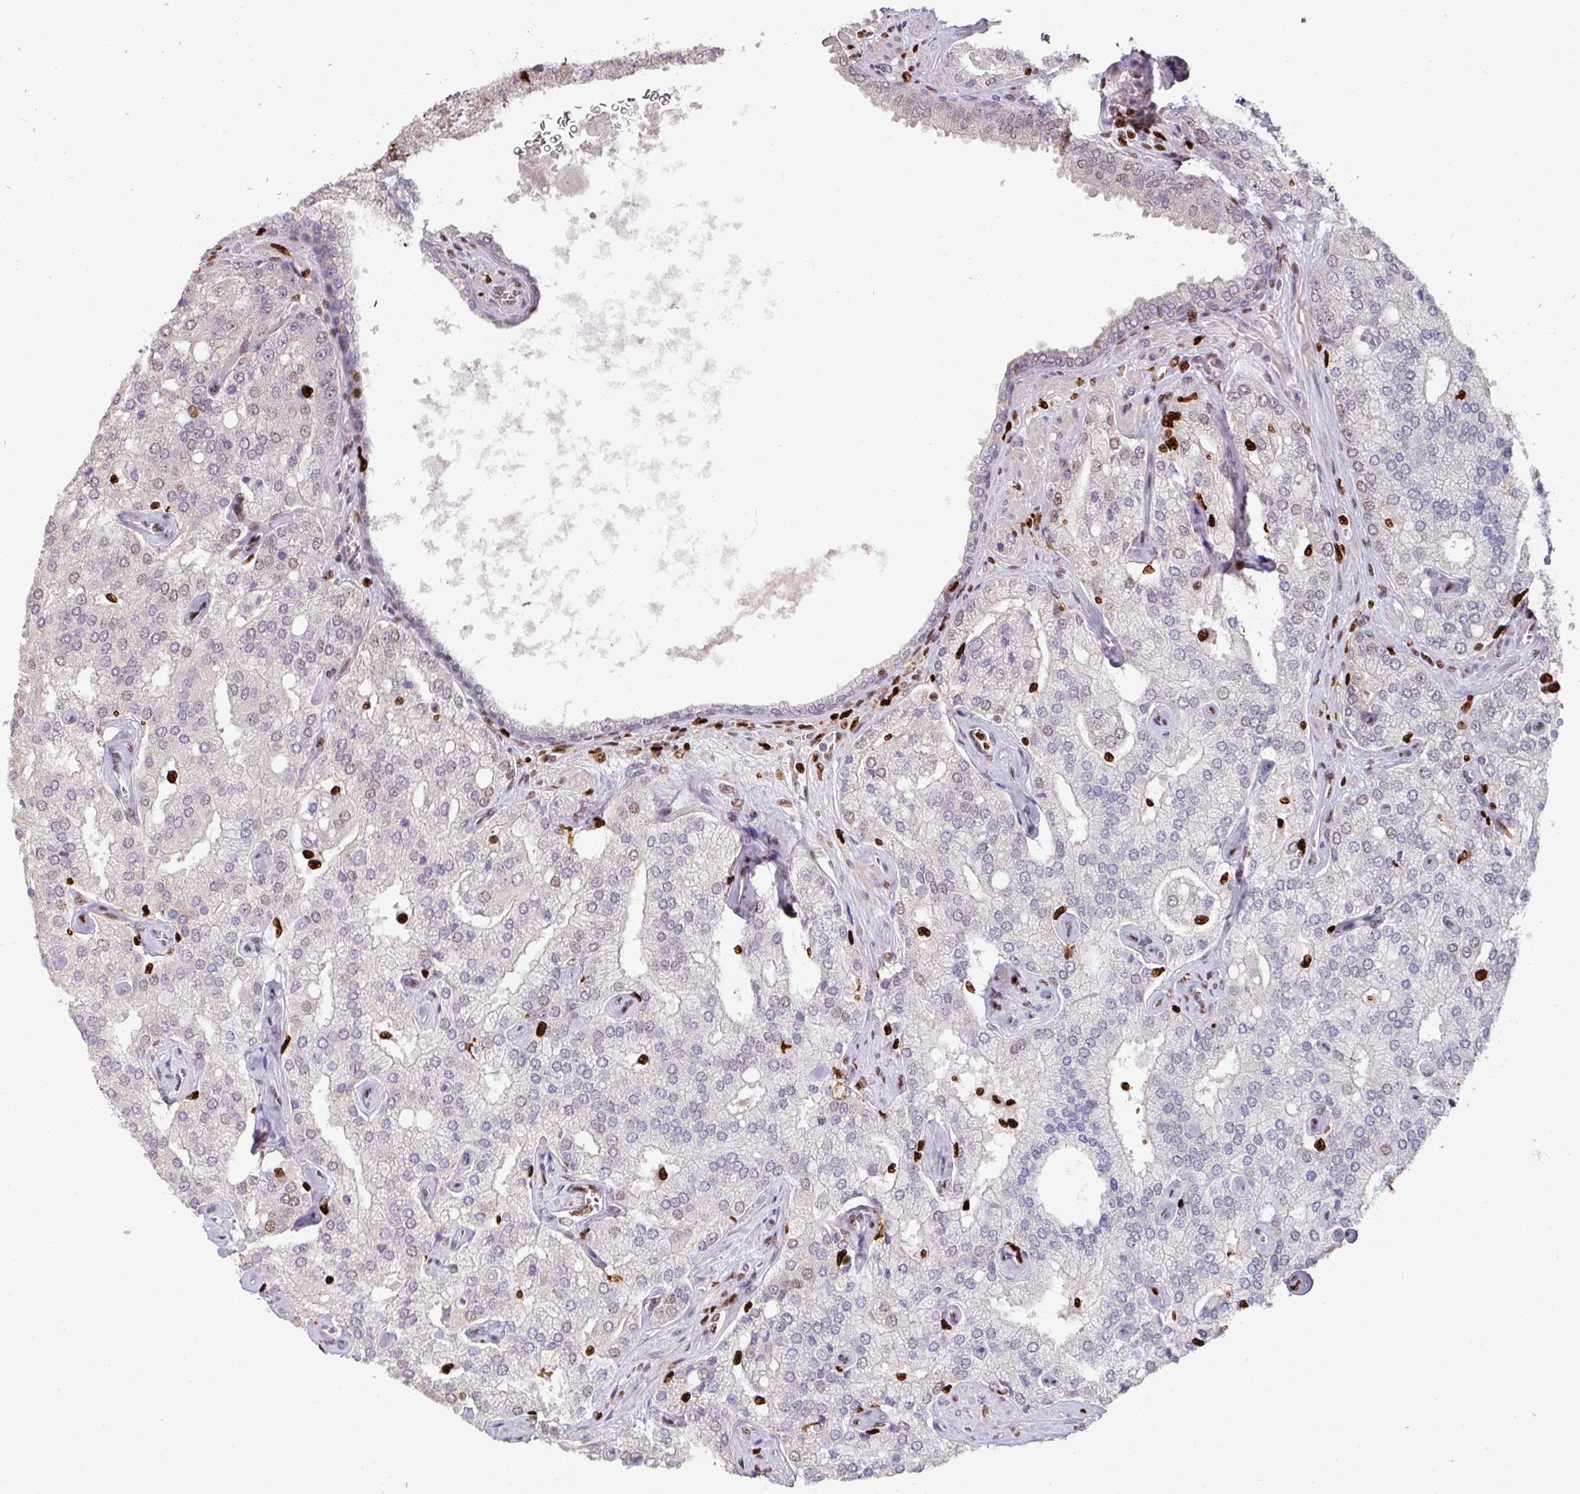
{"staining": {"intensity": "weak", "quantity": "<25%", "location": "nuclear"}, "tissue": "prostate cancer", "cell_type": "Tumor cells", "image_type": "cancer", "snomed": [{"axis": "morphology", "description": "Adenocarcinoma, High grade"}, {"axis": "topography", "description": "Prostate"}], "caption": "Protein analysis of prostate adenocarcinoma (high-grade) reveals no significant positivity in tumor cells.", "gene": "SAMHD1", "patient": {"sex": "male", "age": 68}}